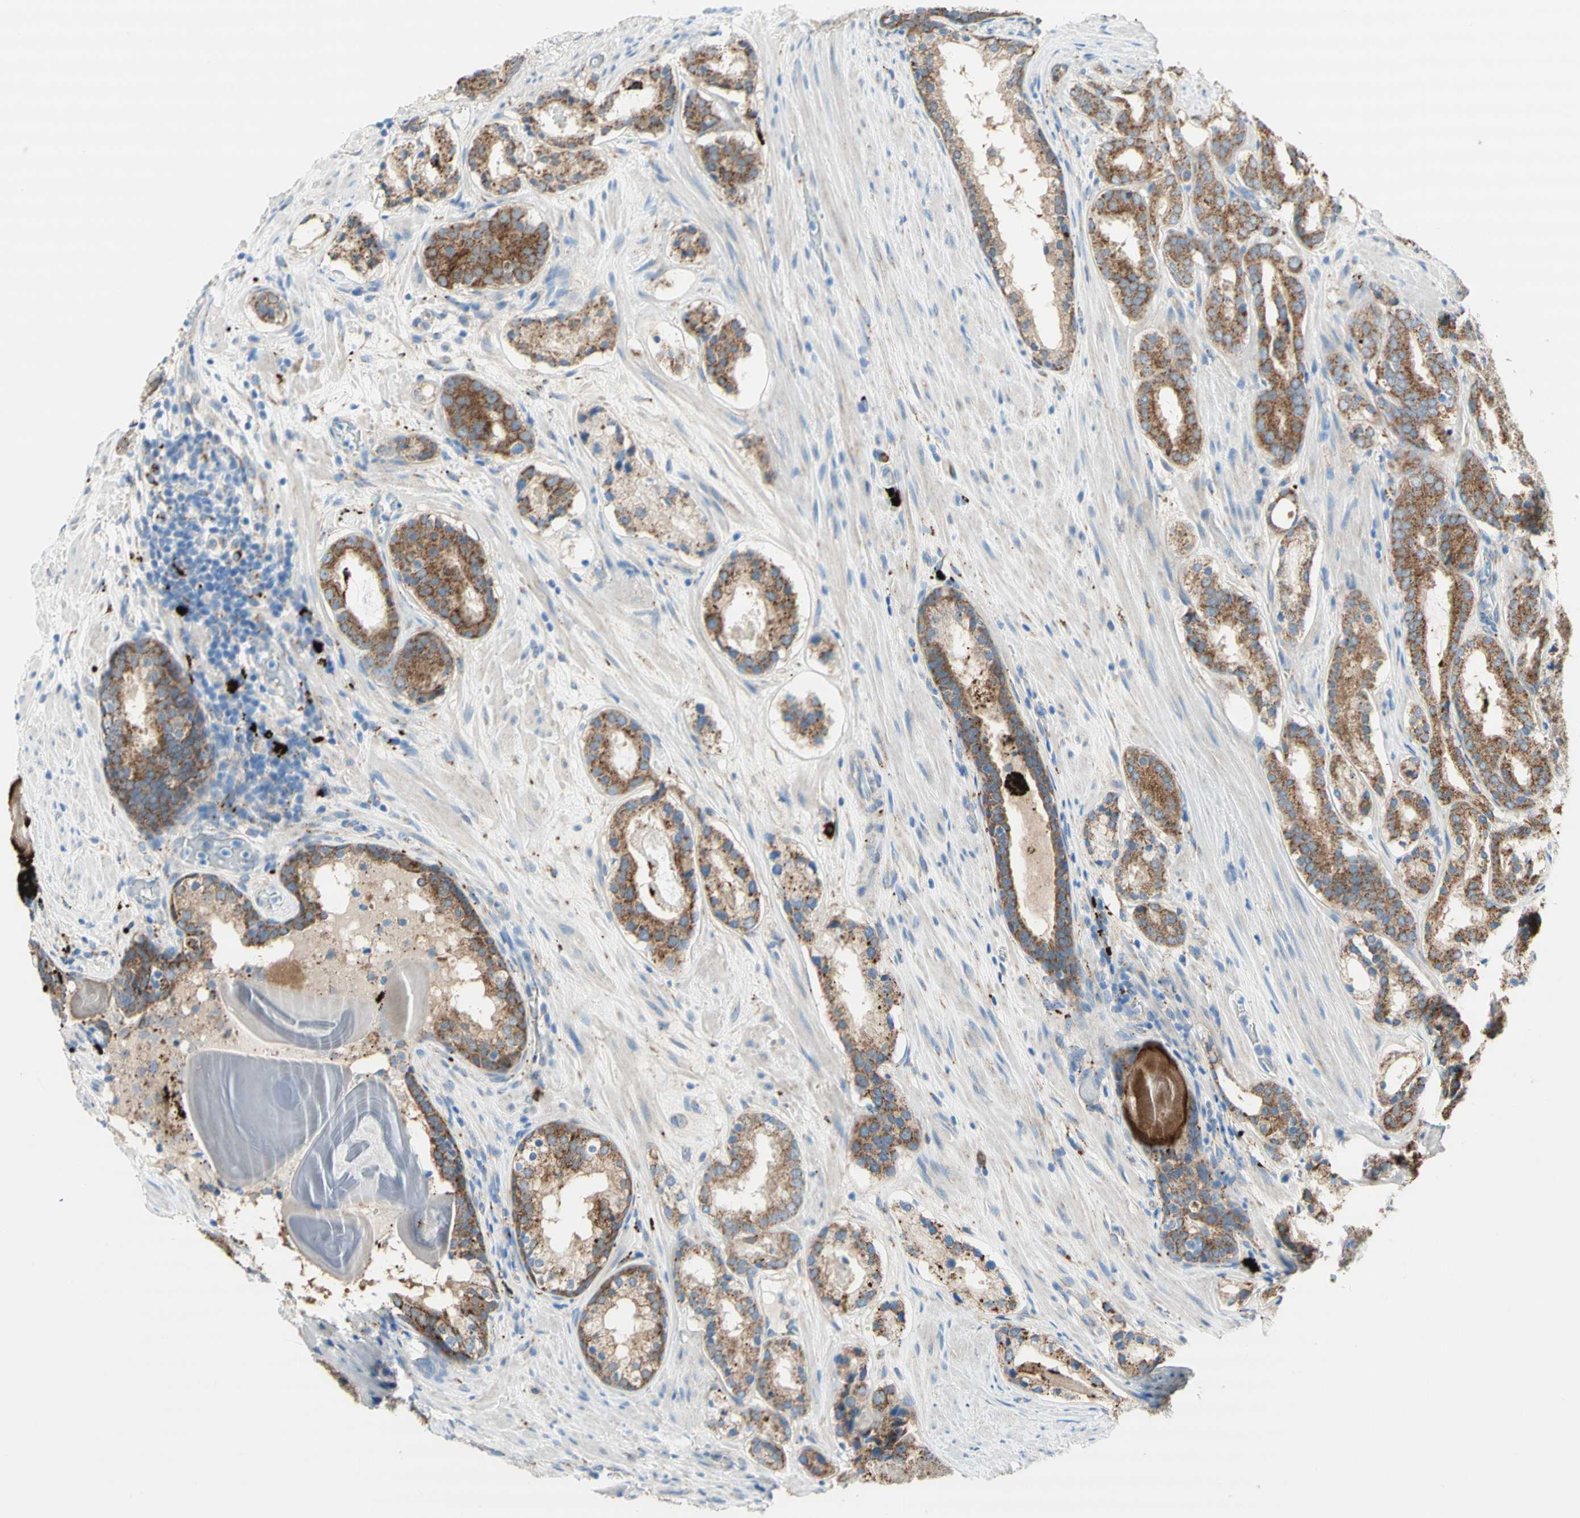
{"staining": {"intensity": "moderate", "quantity": ">75%", "location": "cytoplasmic/membranous"}, "tissue": "prostate cancer", "cell_type": "Tumor cells", "image_type": "cancer", "snomed": [{"axis": "morphology", "description": "Adenocarcinoma, Low grade"}, {"axis": "topography", "description": "Prostate"}], "caption": "About >75% of tumor cells in human prostate cancer demonstrate moderate cytoplasmic/membranous protein staining as visualized by brown immunohistochemical staining.", "gene": "URB2", "patient": {"sex": "male", "age": 69}}